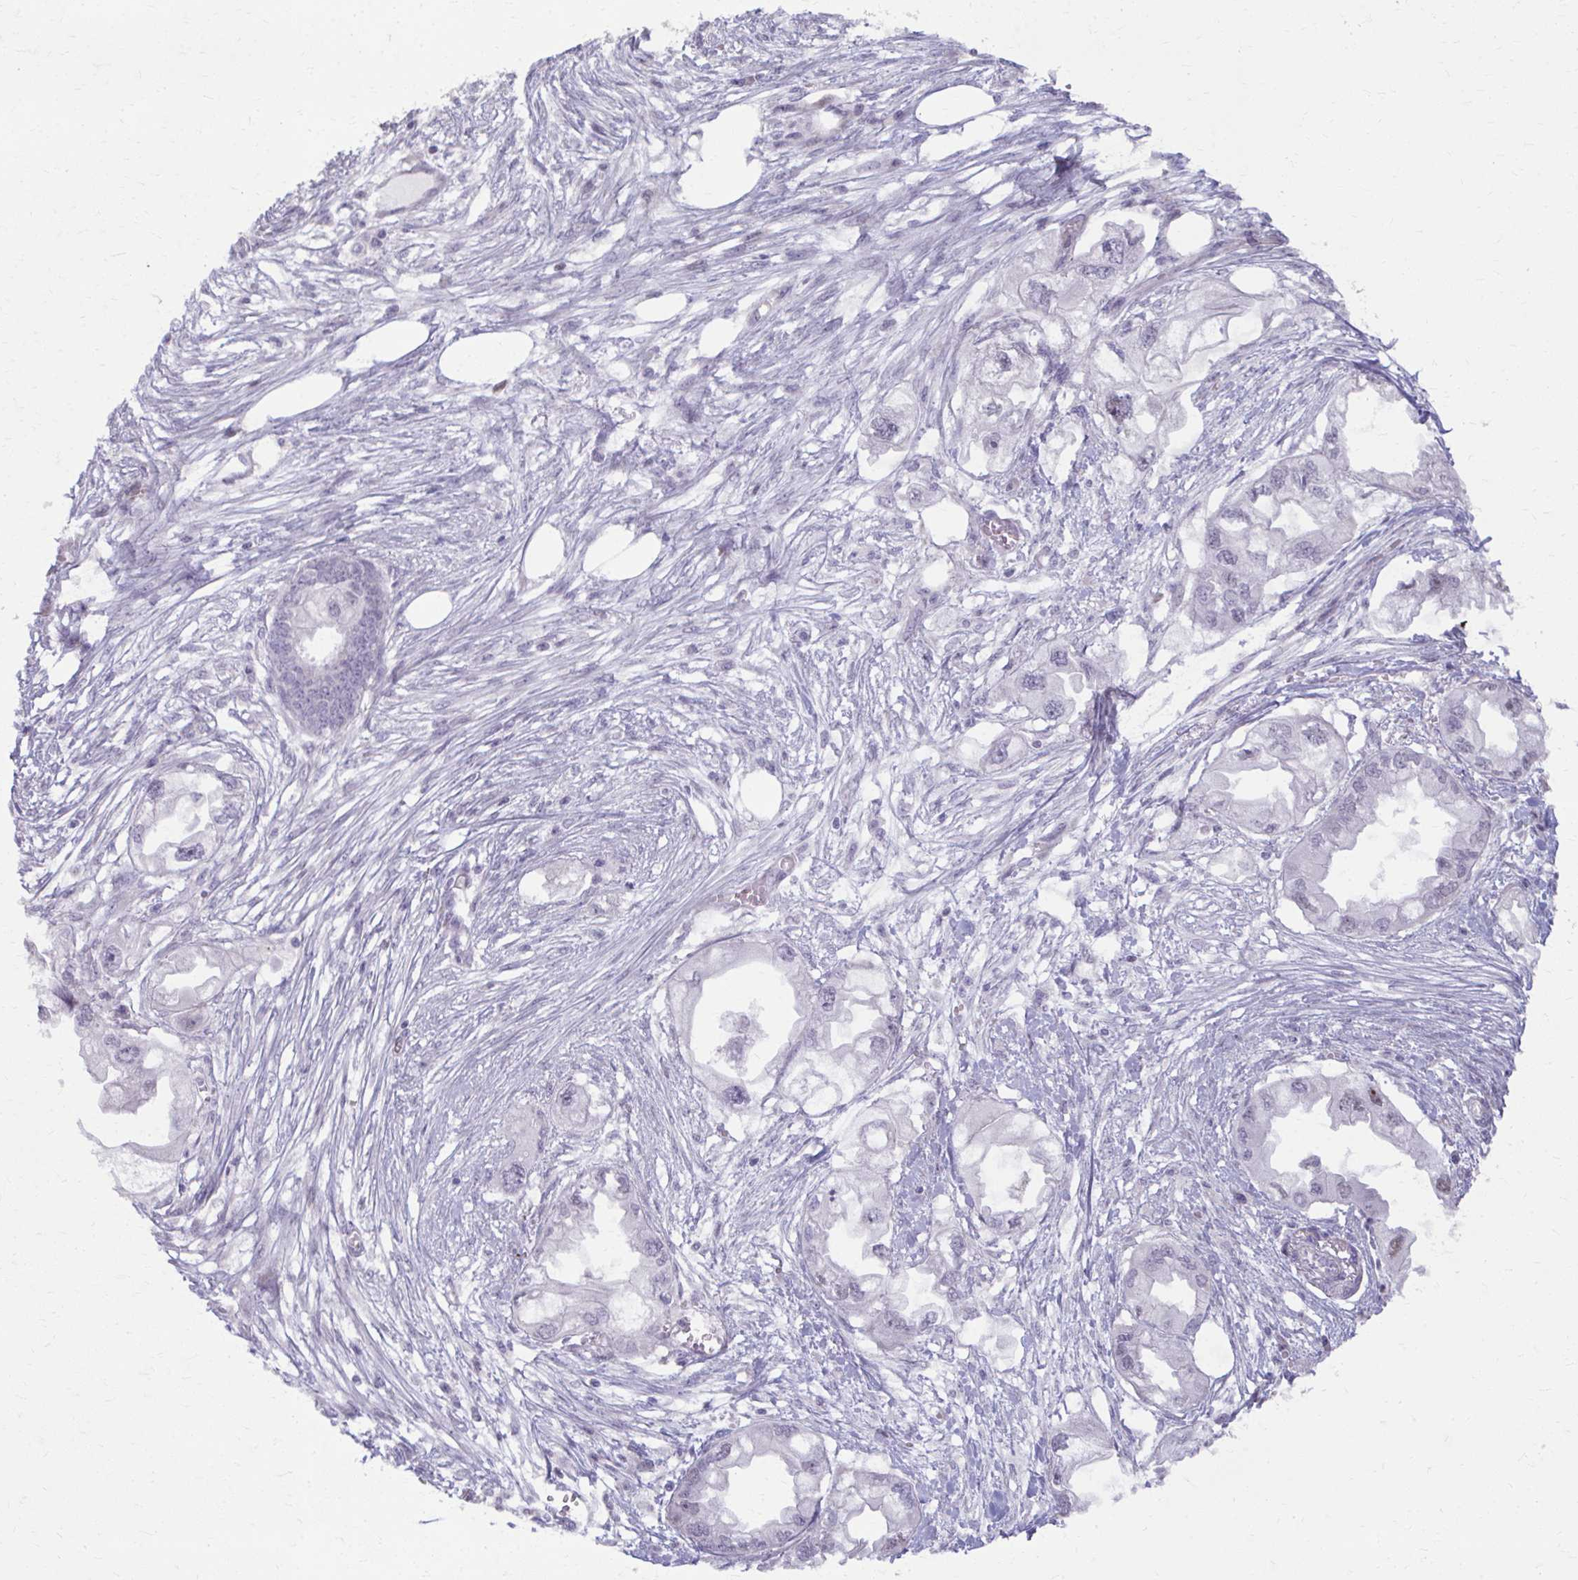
{"staining": {"intensity": "weak", "quantity": "<25%", "location": "nuclear"}, "tissue": "endometrial cancer", "cell_type": "Tumor cells", "image_type": "cancer", "snomed": [{"axis": "morphology", "description": "Adenocarcinoma, NOS"}, {"axis": "morphology", "description": "Adenocarcinoma, metastatic, NOS"}, {"axis": "topography", "description": "Adipose tissue"}, {"axis": "topography", "description": "Endometrium"}], "caption": "High power microscopy histopathology image of an immunohistochemistry (IHC) image of endometrial adenocarcinoma, revealing no significant staining in tumor cells.", "gene": "MAF1", "patient": {"sex": "female", "age": 67}}